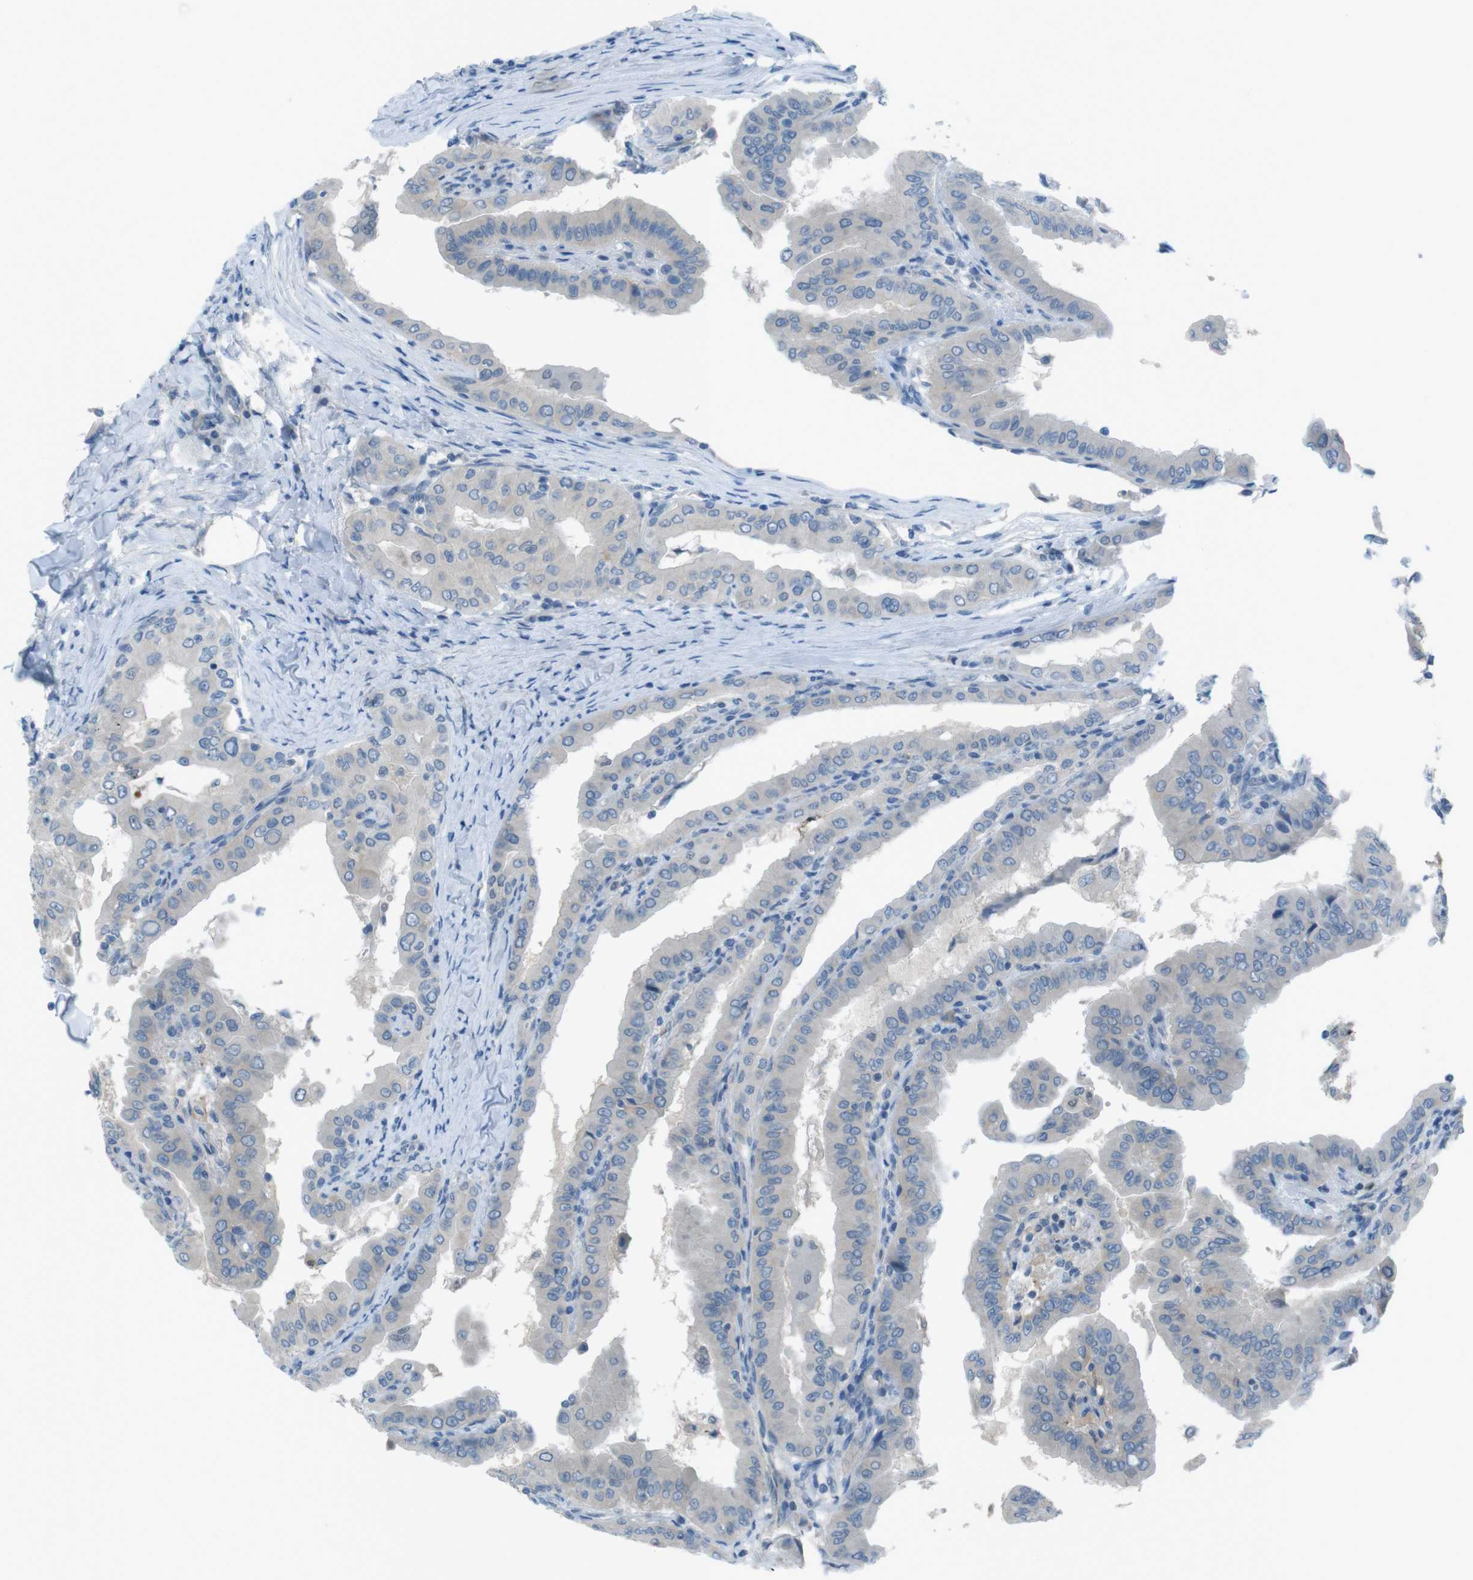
{"staining": {"intensity": "negative", "quantity": "none", "location": "none"}, "tissue": "thyroid cancer", "cell_type": "Tumor cells", "image_type": "cancer", "snomed": [{"axis": "morphology", "description": "Papillary adenocarcinoma, NOS"}, {"axis": "topography", "description": "Thyroid gland"}], "caption": "This is an immunohistochemistry (IHC) micrograph of thyroid cancer. There is no expression in tumor cells.", "gene": "ZDHHC20", "patient": {"sex": "male", "age": 33}}